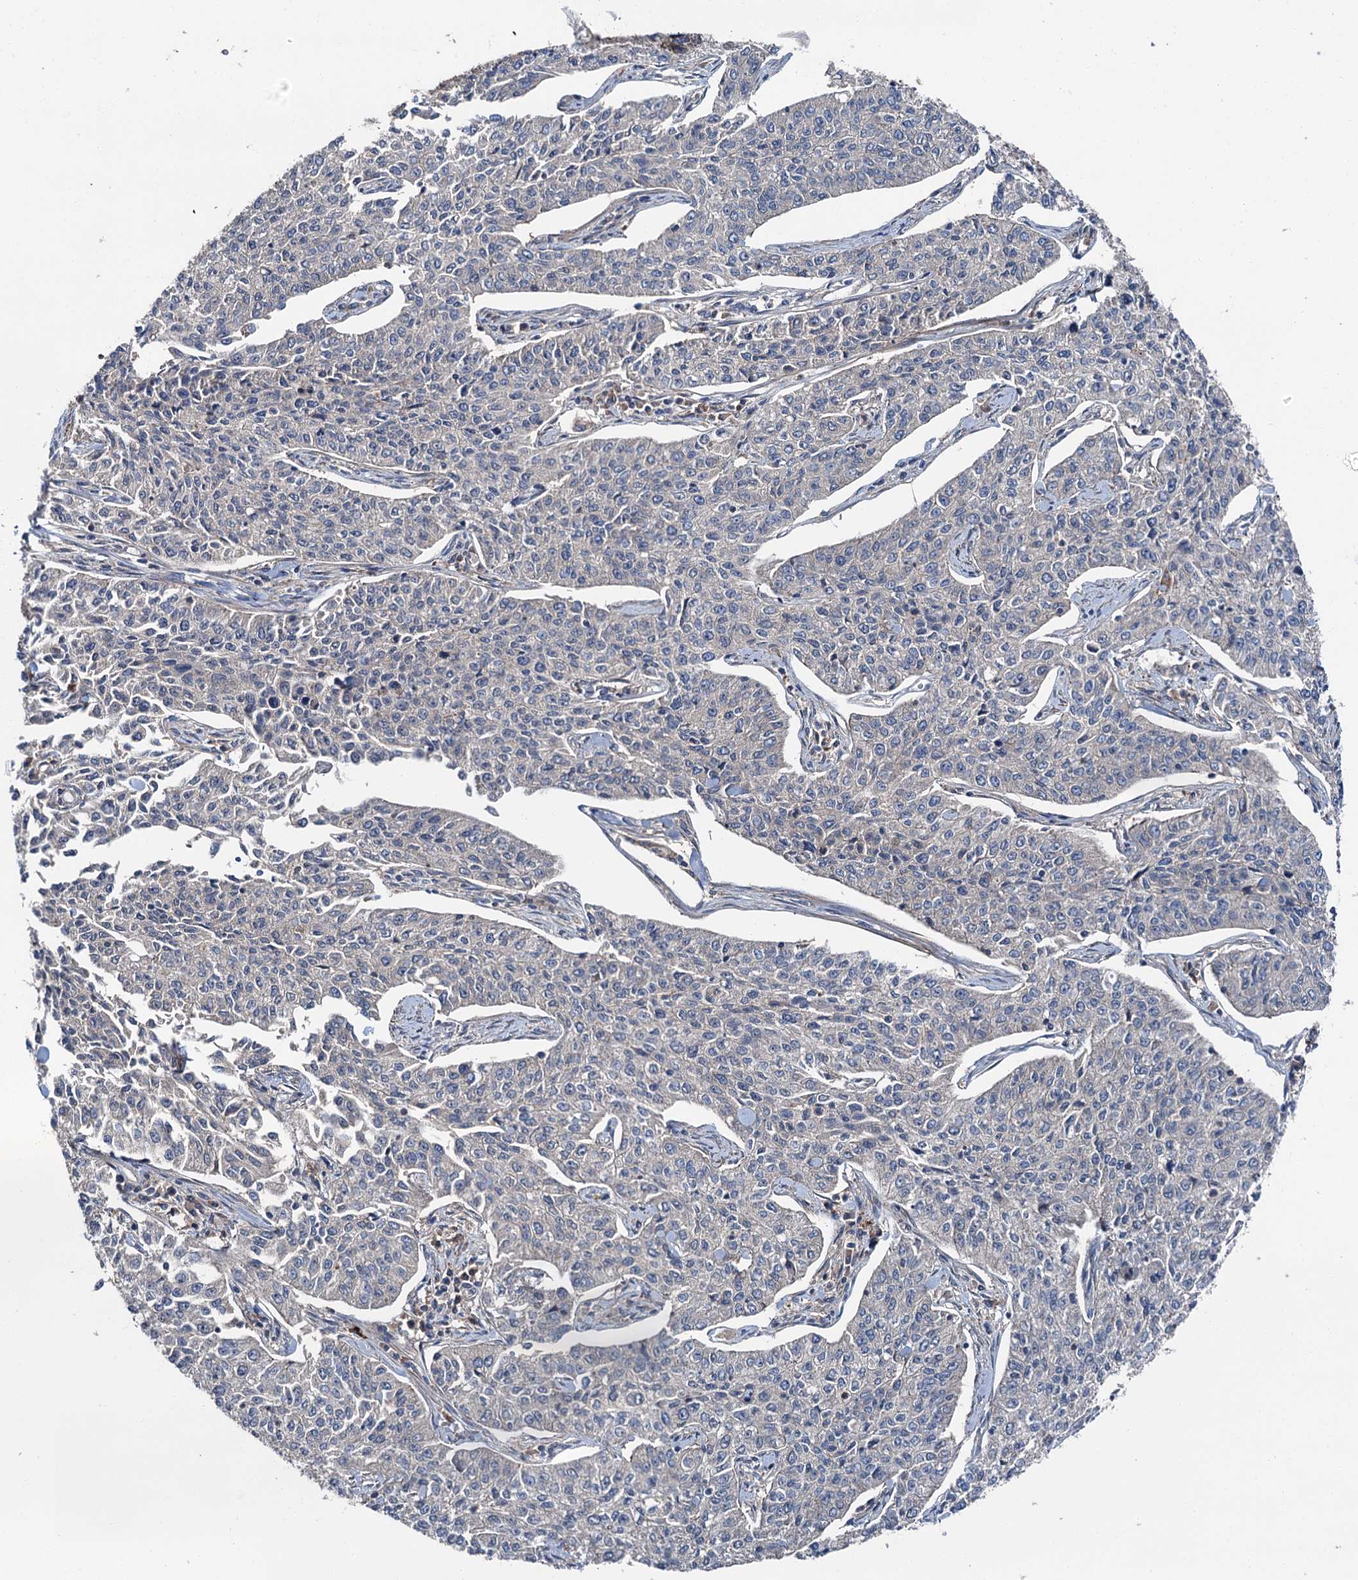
{"staining": {"intensity": "weak", "quantity": "<25%", "location": "cytoplasmic/membranous"}, "tissue": "cervical cancer", "cell_type": "Tumor cells", "image_type": "cancer", "snomed": [{"axis": "morphology", "description": "Squamous cell carcinoma, NOS"}, {"axis": "topography", "description": "Cervix"}], "caption": "This image is of cervical cancer stained with IHC to label a protein in brown with the nuclei are counter-stained blue. There is no staining in tumor cells.", "gene": "SLC22A25", "patient": {"sex": "female", "age": 35}}